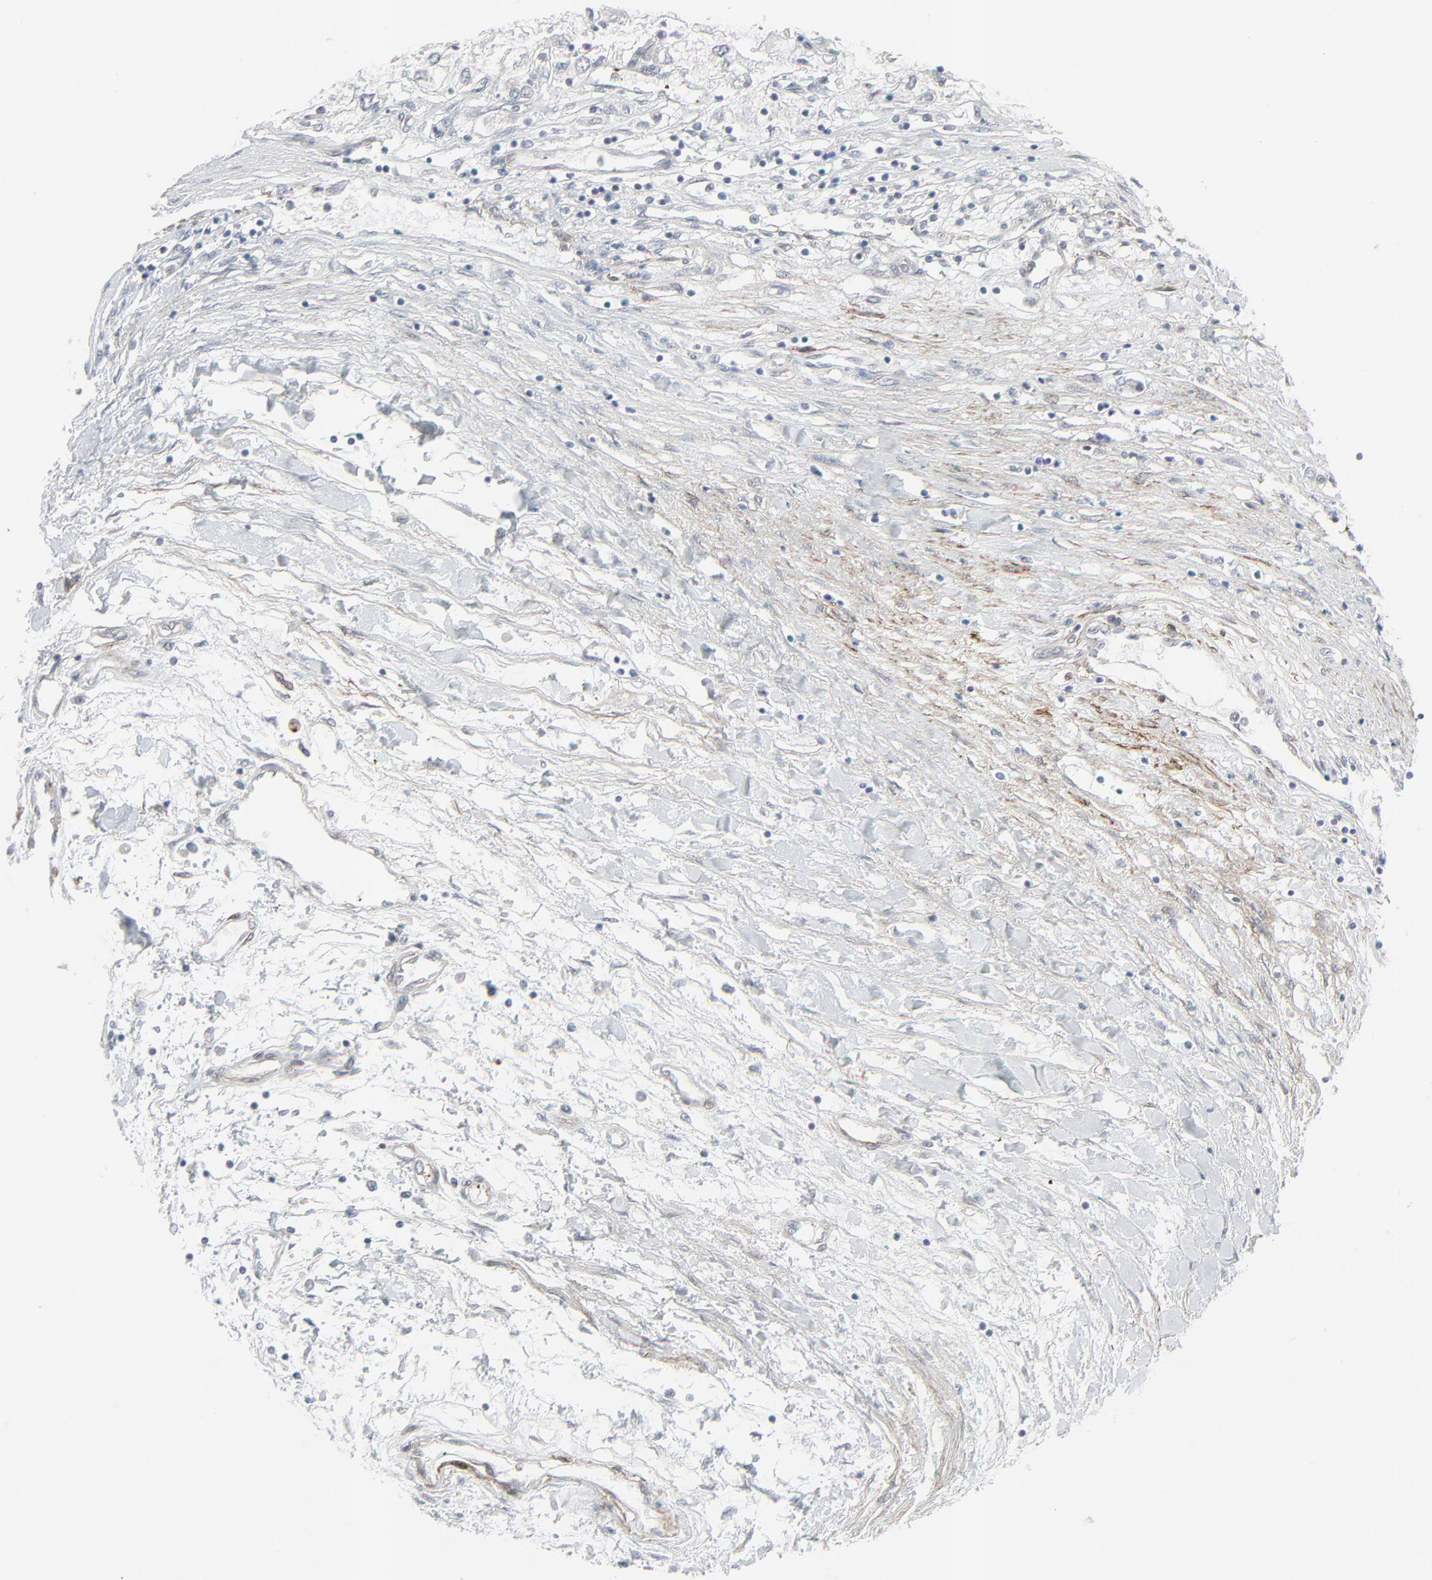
{"staining": {"intensity": "negative", "quantity": "none", "location": "none"}, "tissue": "renal cancer", "cell_type": "Tumor cells", "image_type": "cancer", "snomed": [{"axis": "morphology", "description": "Adenocarcinoma, NOS"}, {"axis": "topography", "description": "Kidney"}], "caption": "This photomicrograph is of renal cancer (adenocarcinoma) stained with immunohistochemistry (IHC) to label a protein in brown with the nuclei are counter-stained blue. There is no staining in tumor cells.", "gene": "NEUROD1", "patient": {"sex": "male", "age": 57}}